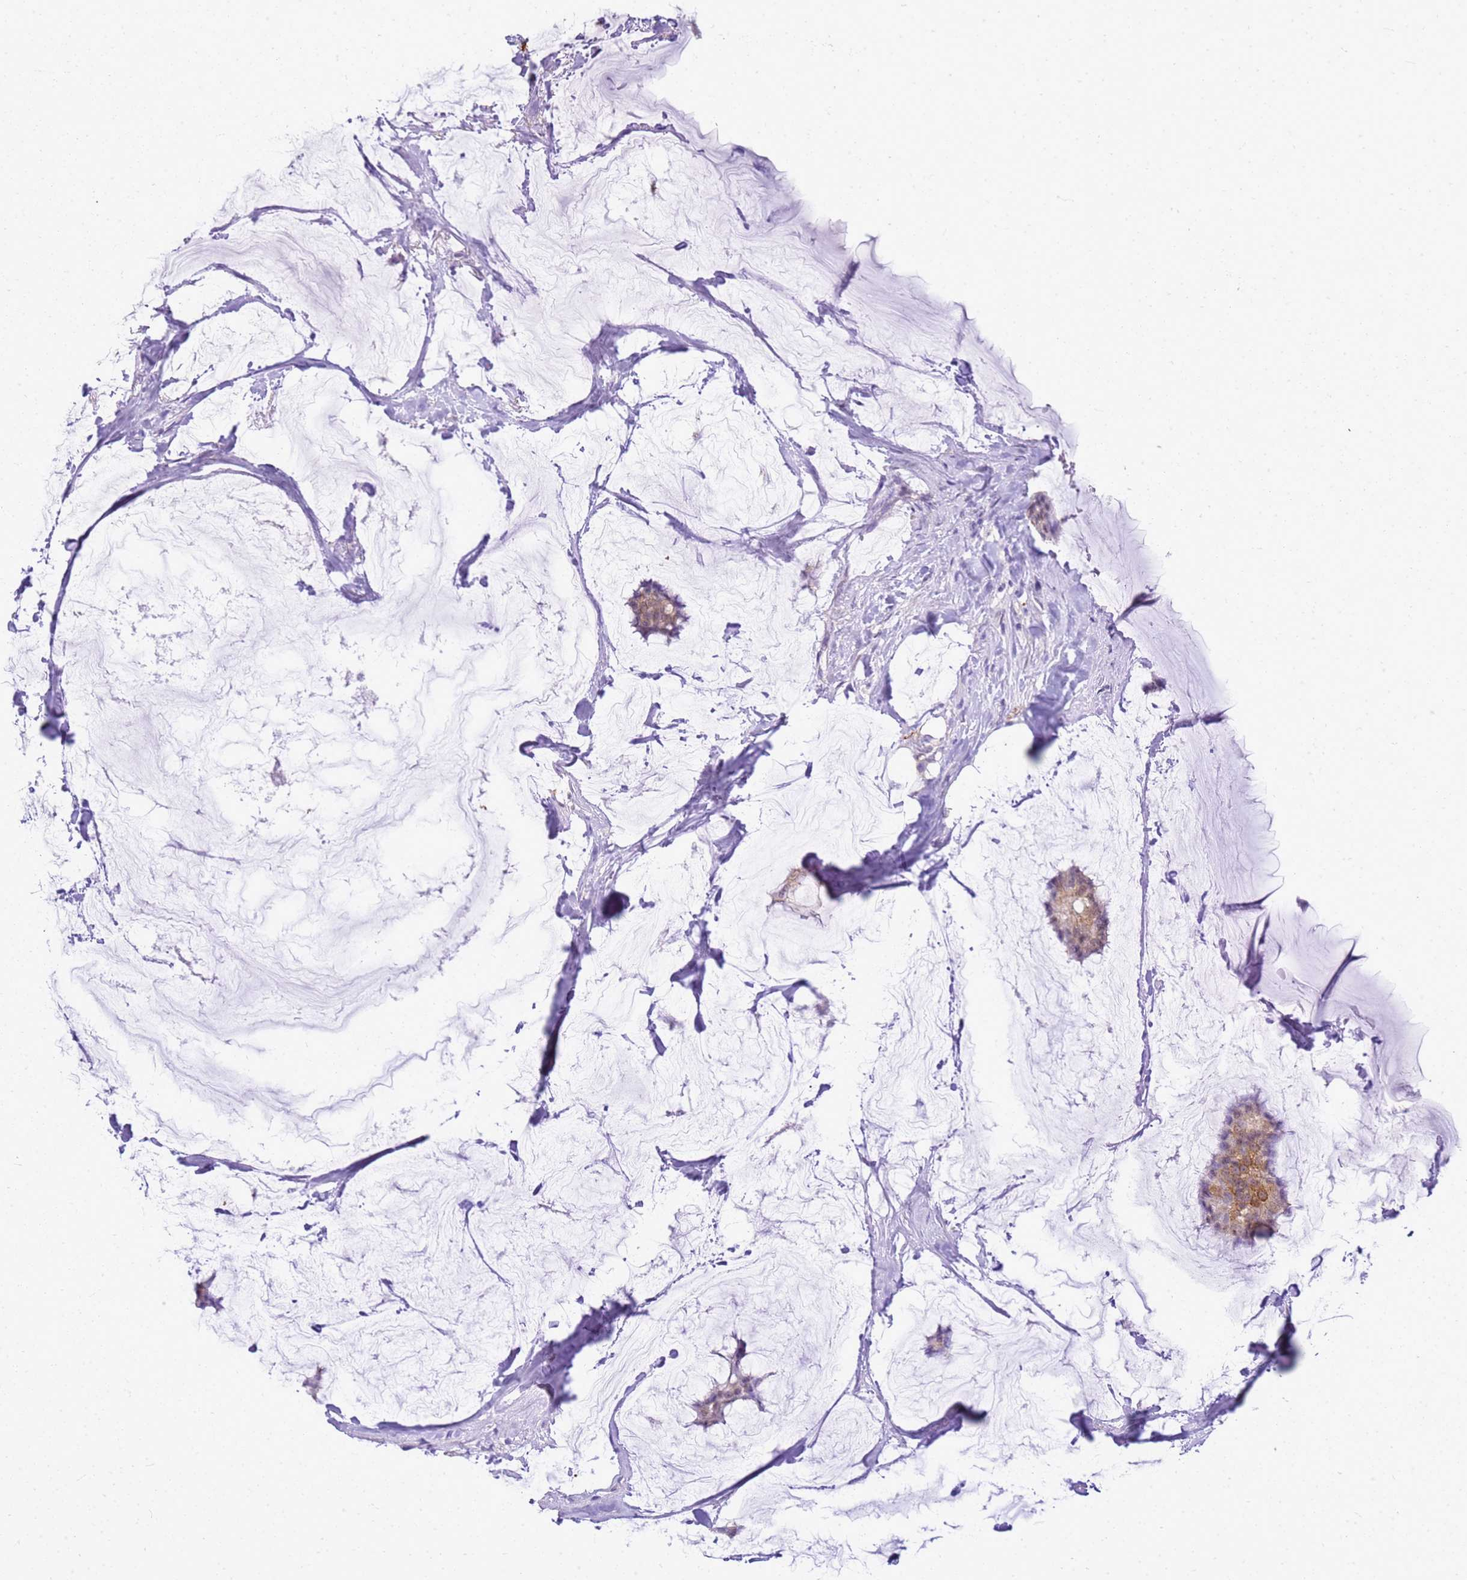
{"staining": {"intensity": "weak", "quantity": ">75%", "location": "cytoplasmic/membranous"}, "tissue": "breast cancer", "cell_type": "Tumor cells", "image_type": "cancer", "snomed": [{"axis": "morphology", "description": "Duct carcinoma"}, {"axis": "topography", "description": "Breast"}], "caption": "About >75% of tumor cells in breast cancer reveal weak cytoplasmic/membranous protein expression as visualized by brown immunohistochemical staining.", "gene": "HSPB1", "patient": {"sex": "female", "age": 93}}